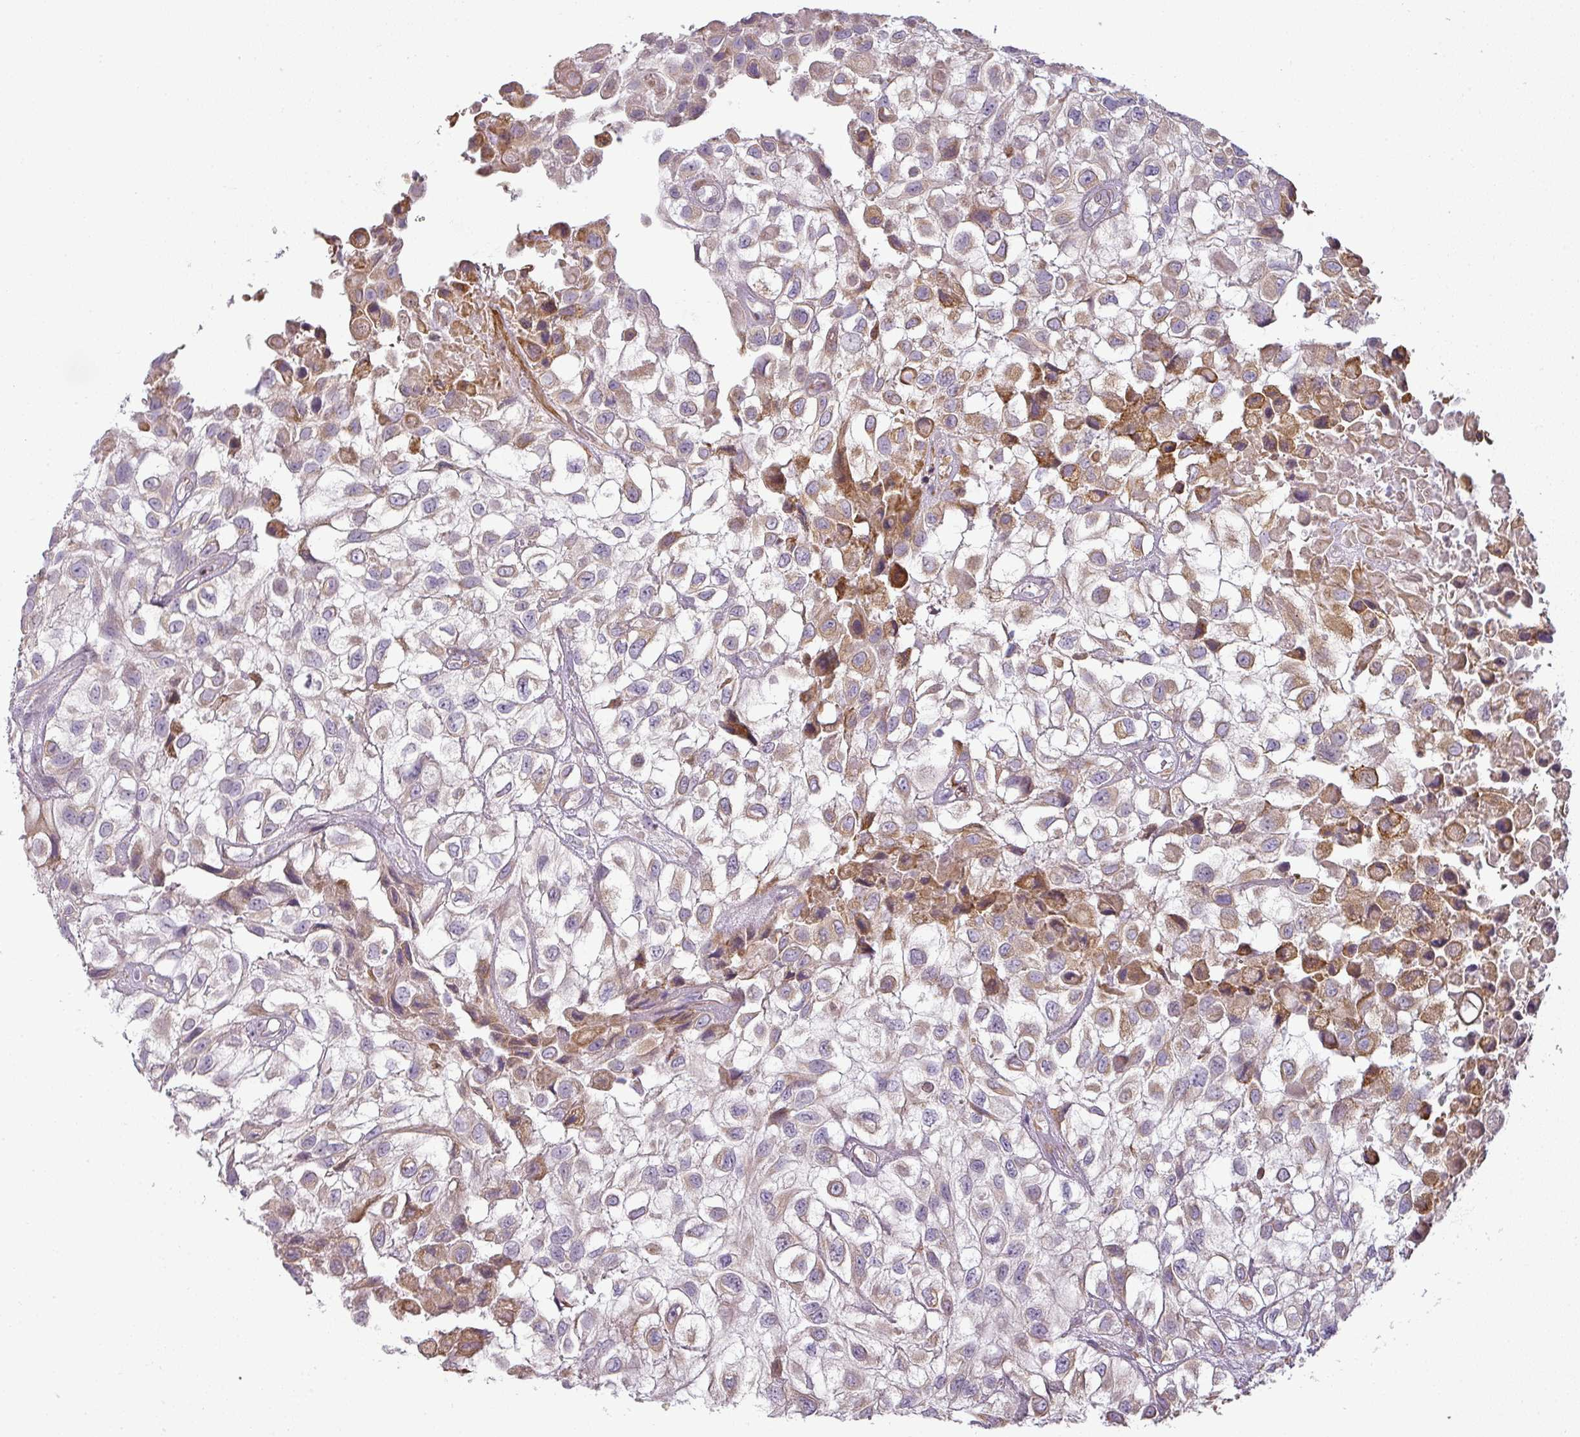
{"staining": {"intensity": "moderate", "quantity": "<25%", "location": "cytoplasmic/membranous"}, "tissue": "urothelial cancer", "cell_type": "Tumor cells", "image_type": "cancer", "snomed": [{"axis": "morphology", "description": "Urothelial carcinoma, High grade"}, {"axis": "topography", "description": "Urinary bladder"}], "caption": "The histopathology image shows staining of urothelial cancer, revealing moderate cytoplasmic/membranous protein positivity (brown color) within tumor cells.", "gene": "CCDC144A", "patient": {"sex": "male", "age": 56}}